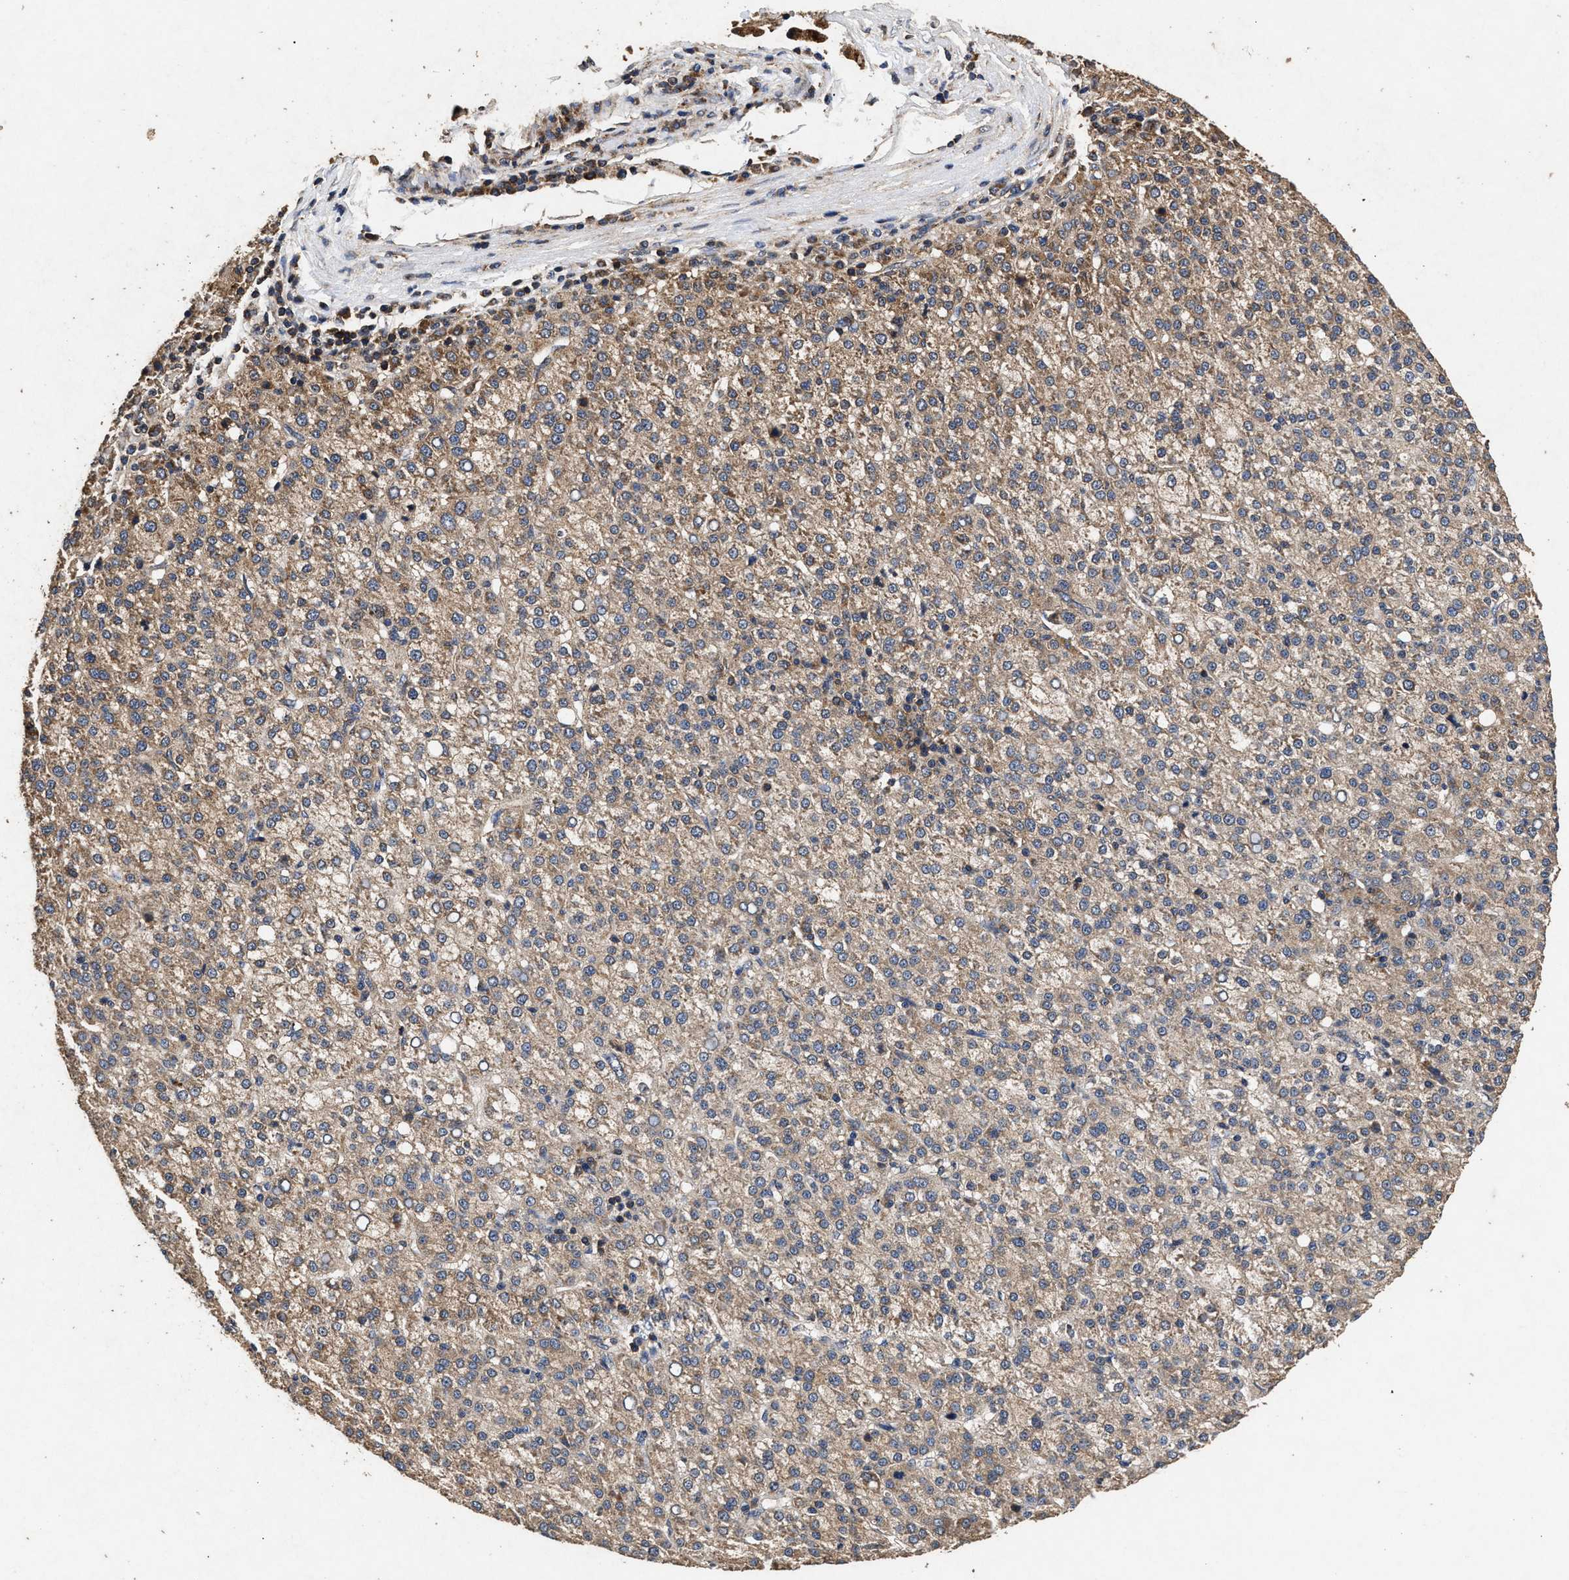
{"staining": {"intensity": "weak", "quantity": ">75%", "location": "cytoplasmic/membranous"}, "tissue": "liver cancer", "cell_type": "Tumor cells", "image_type": "cancer", "snomed": [{"axis": "morphology", "description": "Carcinoma, Hepatocellular, NOS"}, {"axis": "topography", "description": "Liver"}], "caption": "Liver cancer tissue exhibits weak cytoplasmic/membranous expression in about >75% of tumor cells The staining is performed using DAB (3,3'-diaminobenzidine) brown chromogen to label protein expression. The nuclei are counter-stained blue using hematoxylin.", "gene": "NFKB2", "patient": {"sex": "female", "age": 58}}